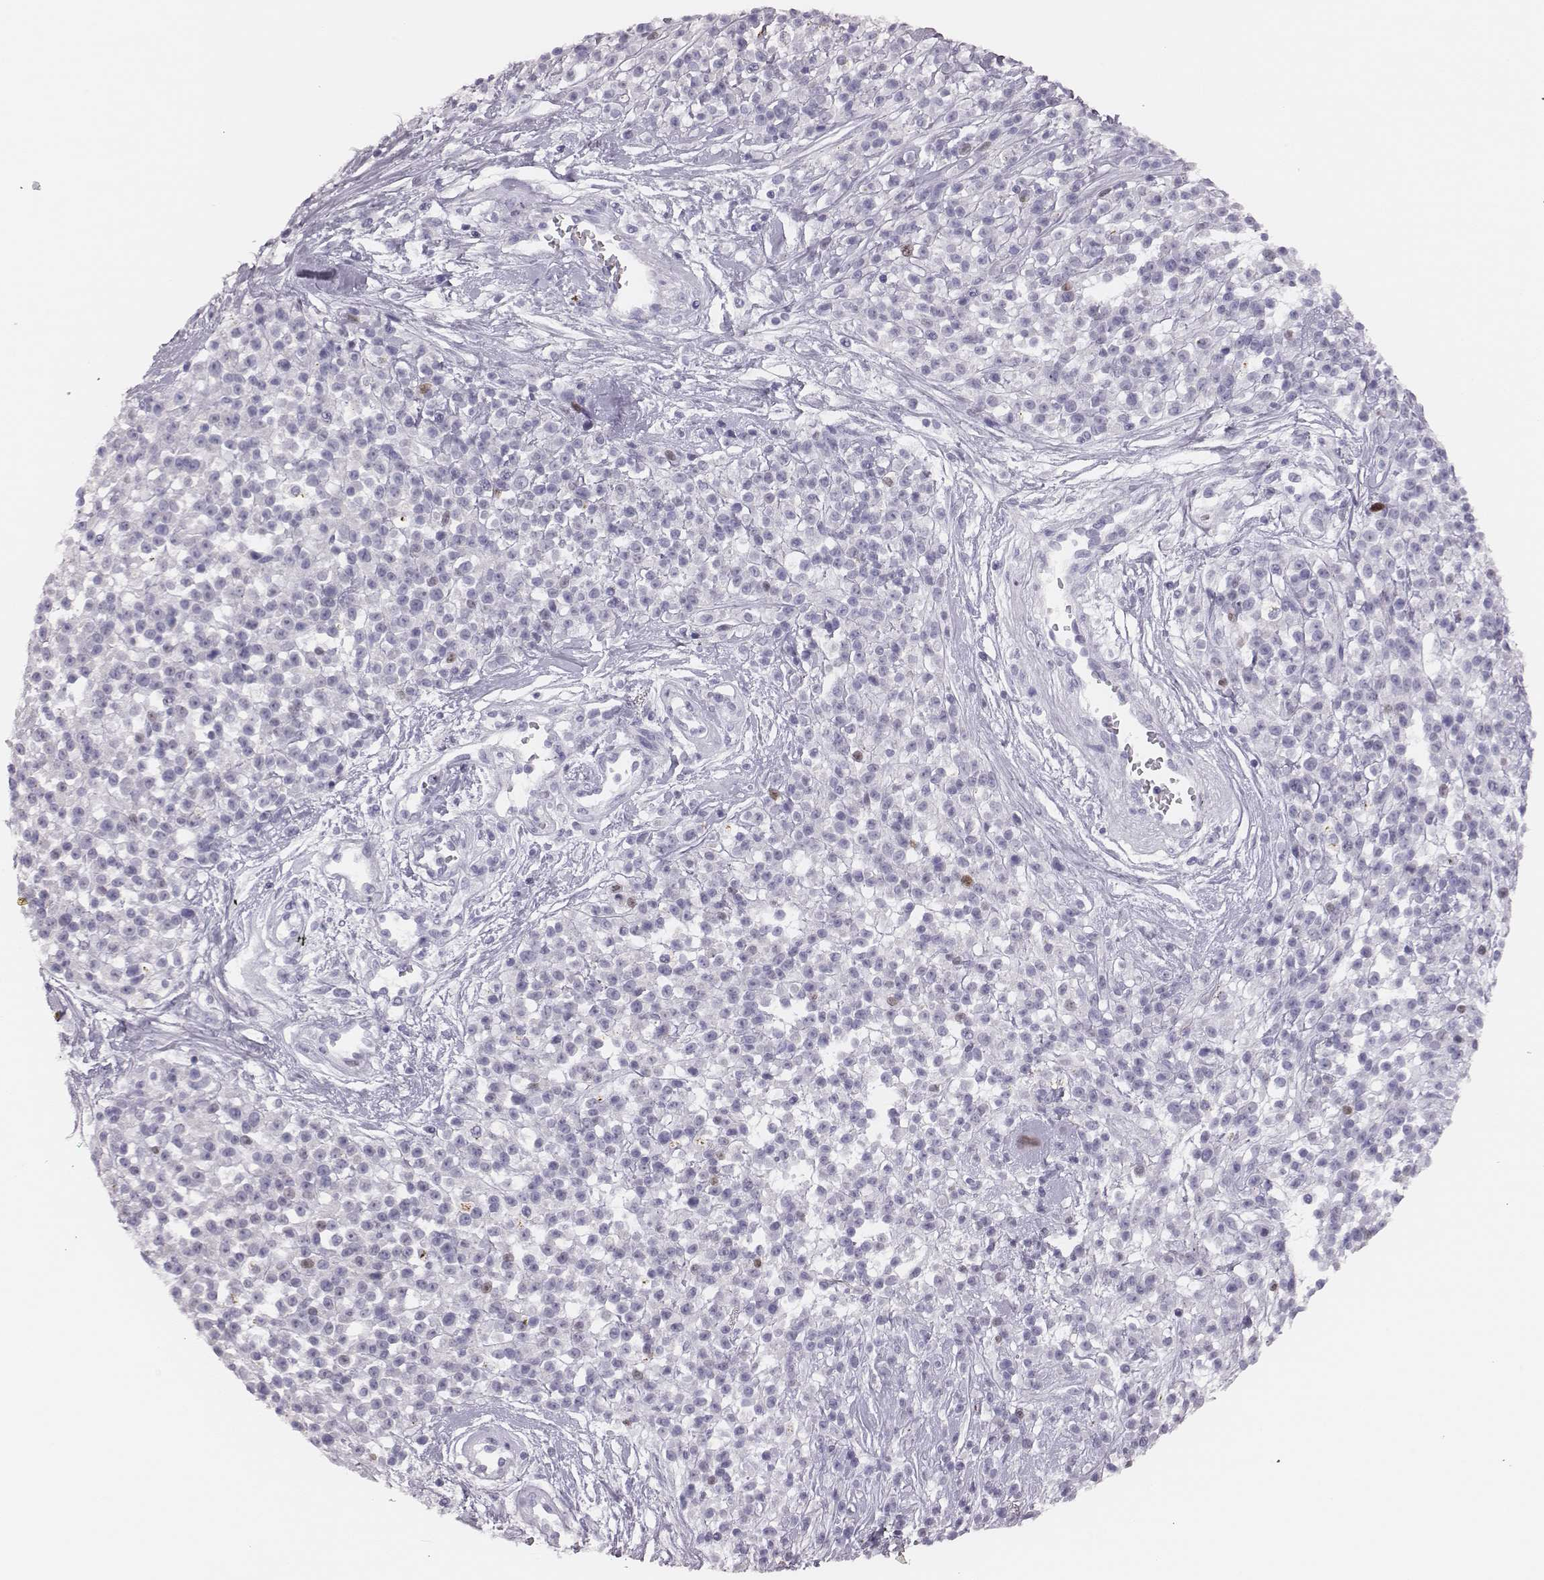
{"staining": {"intensity": "negative", "quantity": "none", "location": "none"}, "tissue": "melanoma", "cell_type": "Tumor cells", "image_type": "cancer", "snomed": [{"axis": "morphology", "description": "Malignant melanoma, NOS"}, {"axis": "topography", "description": "Skin"}, {"axis": "topography", "description": "Skin of trunk"}], "caption": "There is no significant positivity in tumor cells of melanoma.", "gene": "H1-6", "patient": {"sex": "male", "age": 74}}